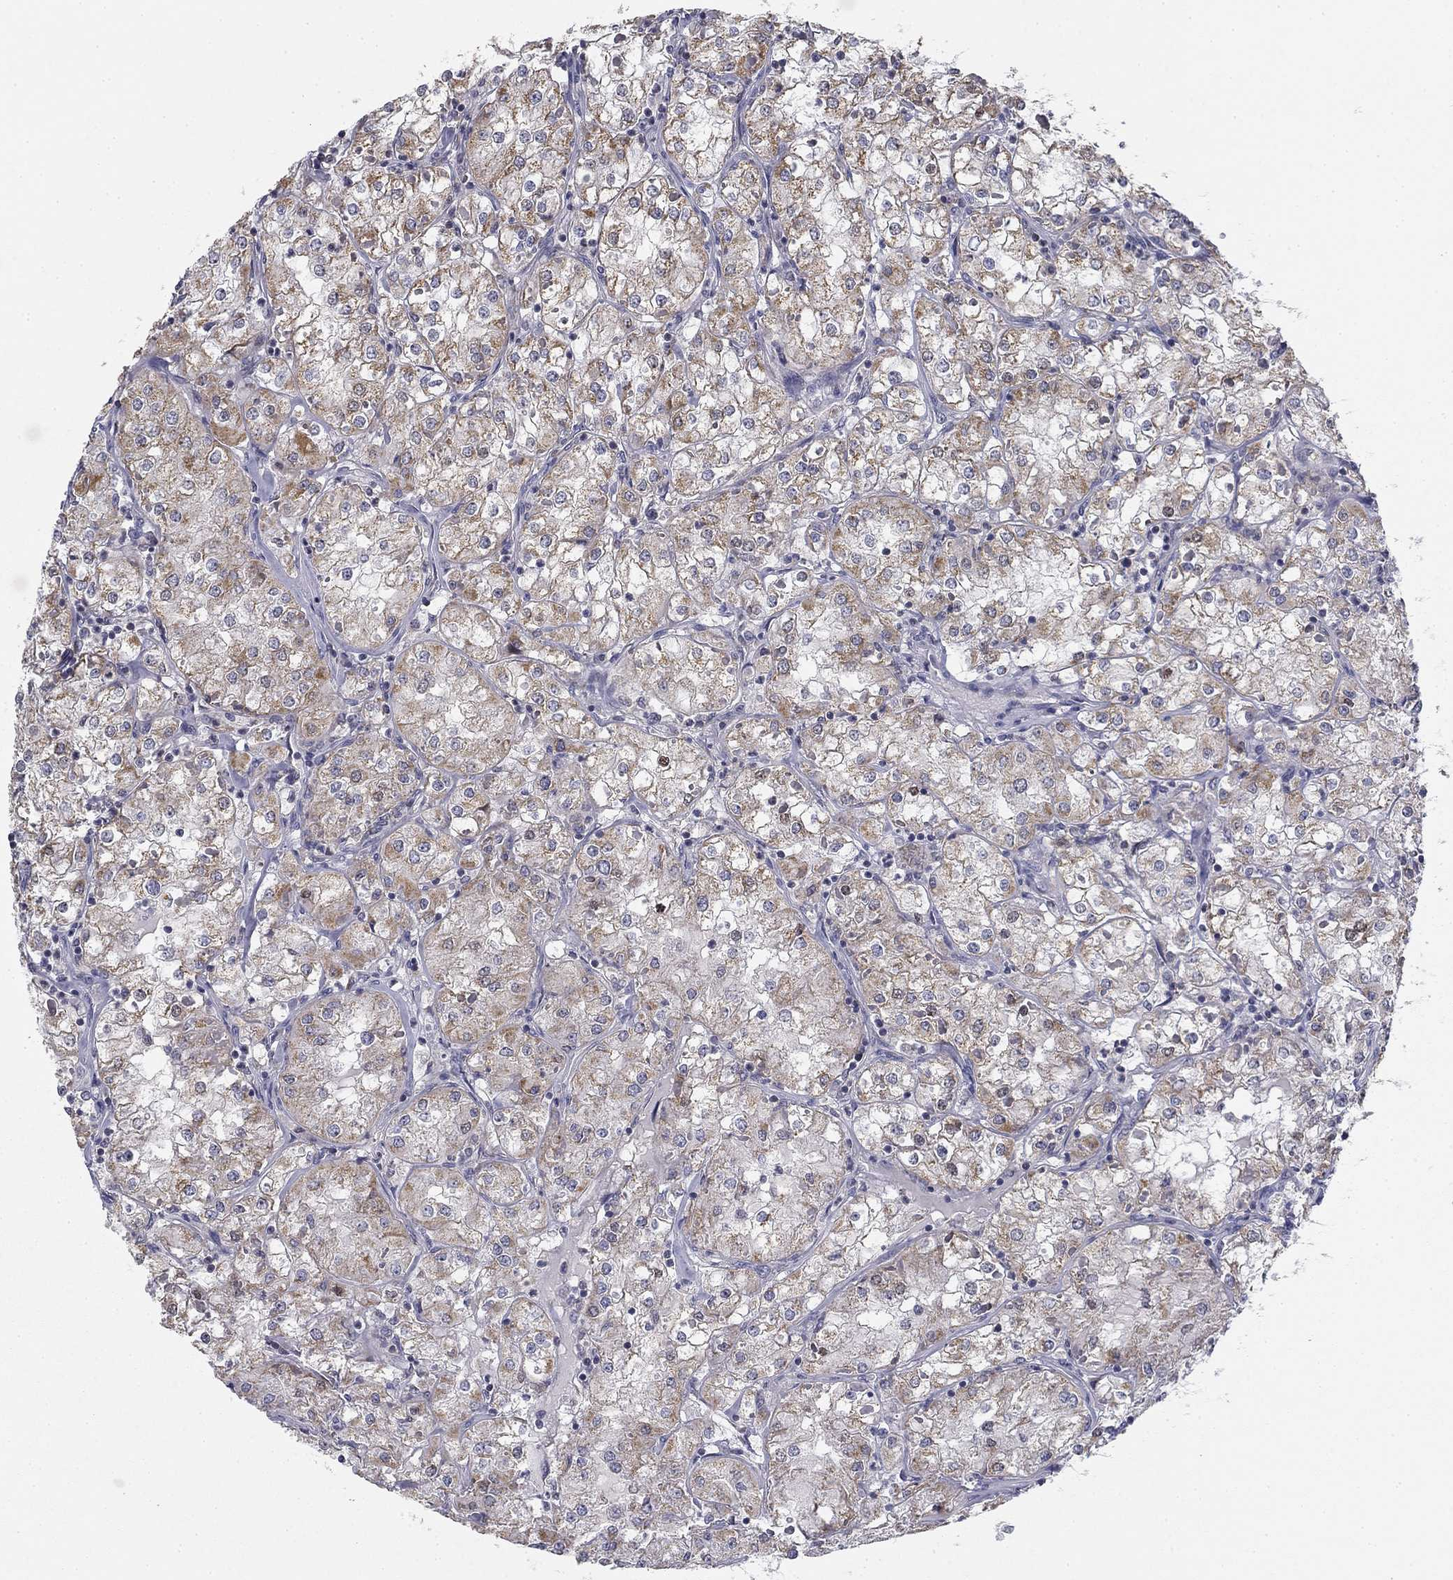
{"staining": {"intensity": "moderate", "quantity": "25%-75%", "location": "cytoplasmic/membranous"}, "tissue": "renal cancer", "cell_type": "Tumor cells", "image_type": "cancer", "snomed": [{"axis": "morphology", "description": "Adenocarcinoma, NOS"}, {"axis": "topography", "description": "Kidney"}], "caption": "Moderate cytoplasmic/membranous staining is appreciated in approximately 25%-75% of tumor cells in renal adenocarcinoma.", "gene": "SLC2A9", "patient": {"sex": "male", "age": 77}}